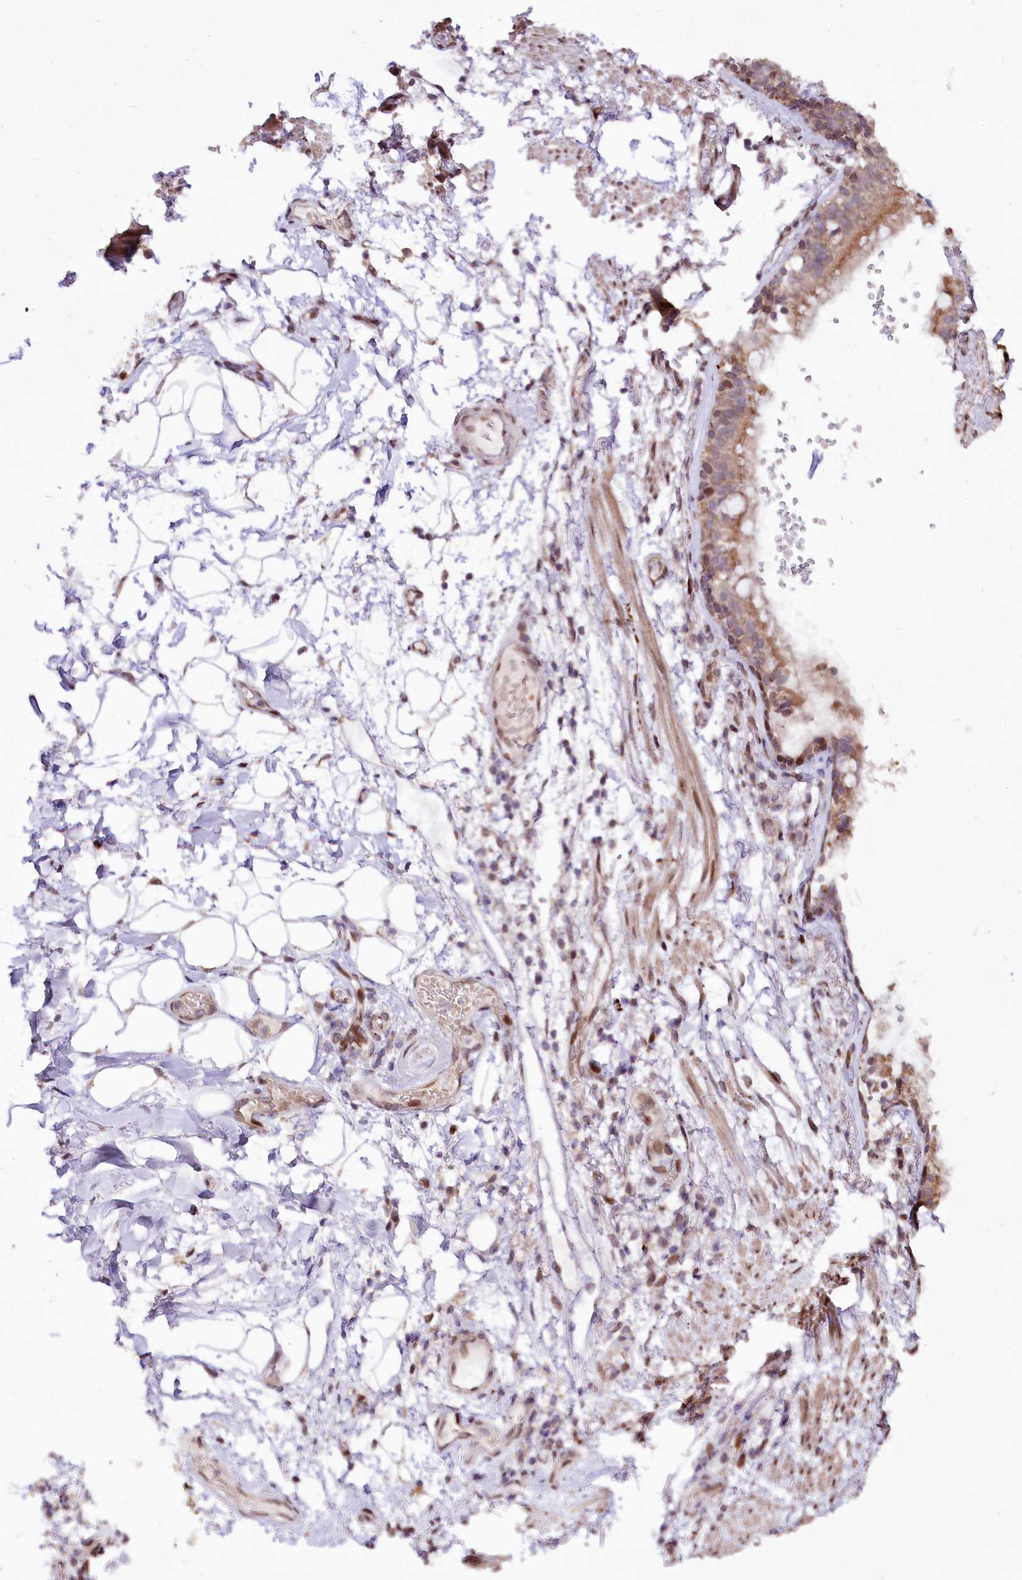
{"staining": {"intensity": "moderate", "quantity": "25%-75%", "location": "nuclear"}, "tissue": "adipose tissue", "cell_type": "Adipocytes", "image_type": "normal", "snomed": [{"axis": "morphology", "description": "Normal tissue, NOS"}, {"axis": "topography", "description": "Lymph node"}, {"axis": "topography", "description": "Cartilage tissue"}, {"axis": "topography", "description": "Bronchus"}], "caption": "IHC of unremarkable human adipose tissue reveals medium levels of moderate nuclear staining in about 25%-75% of adipocytes. (DAB = brown stain, brightfield microscopy at high magnification).", "gene": "ZNF226", "patient": {"sex": "male", "age": 63}}